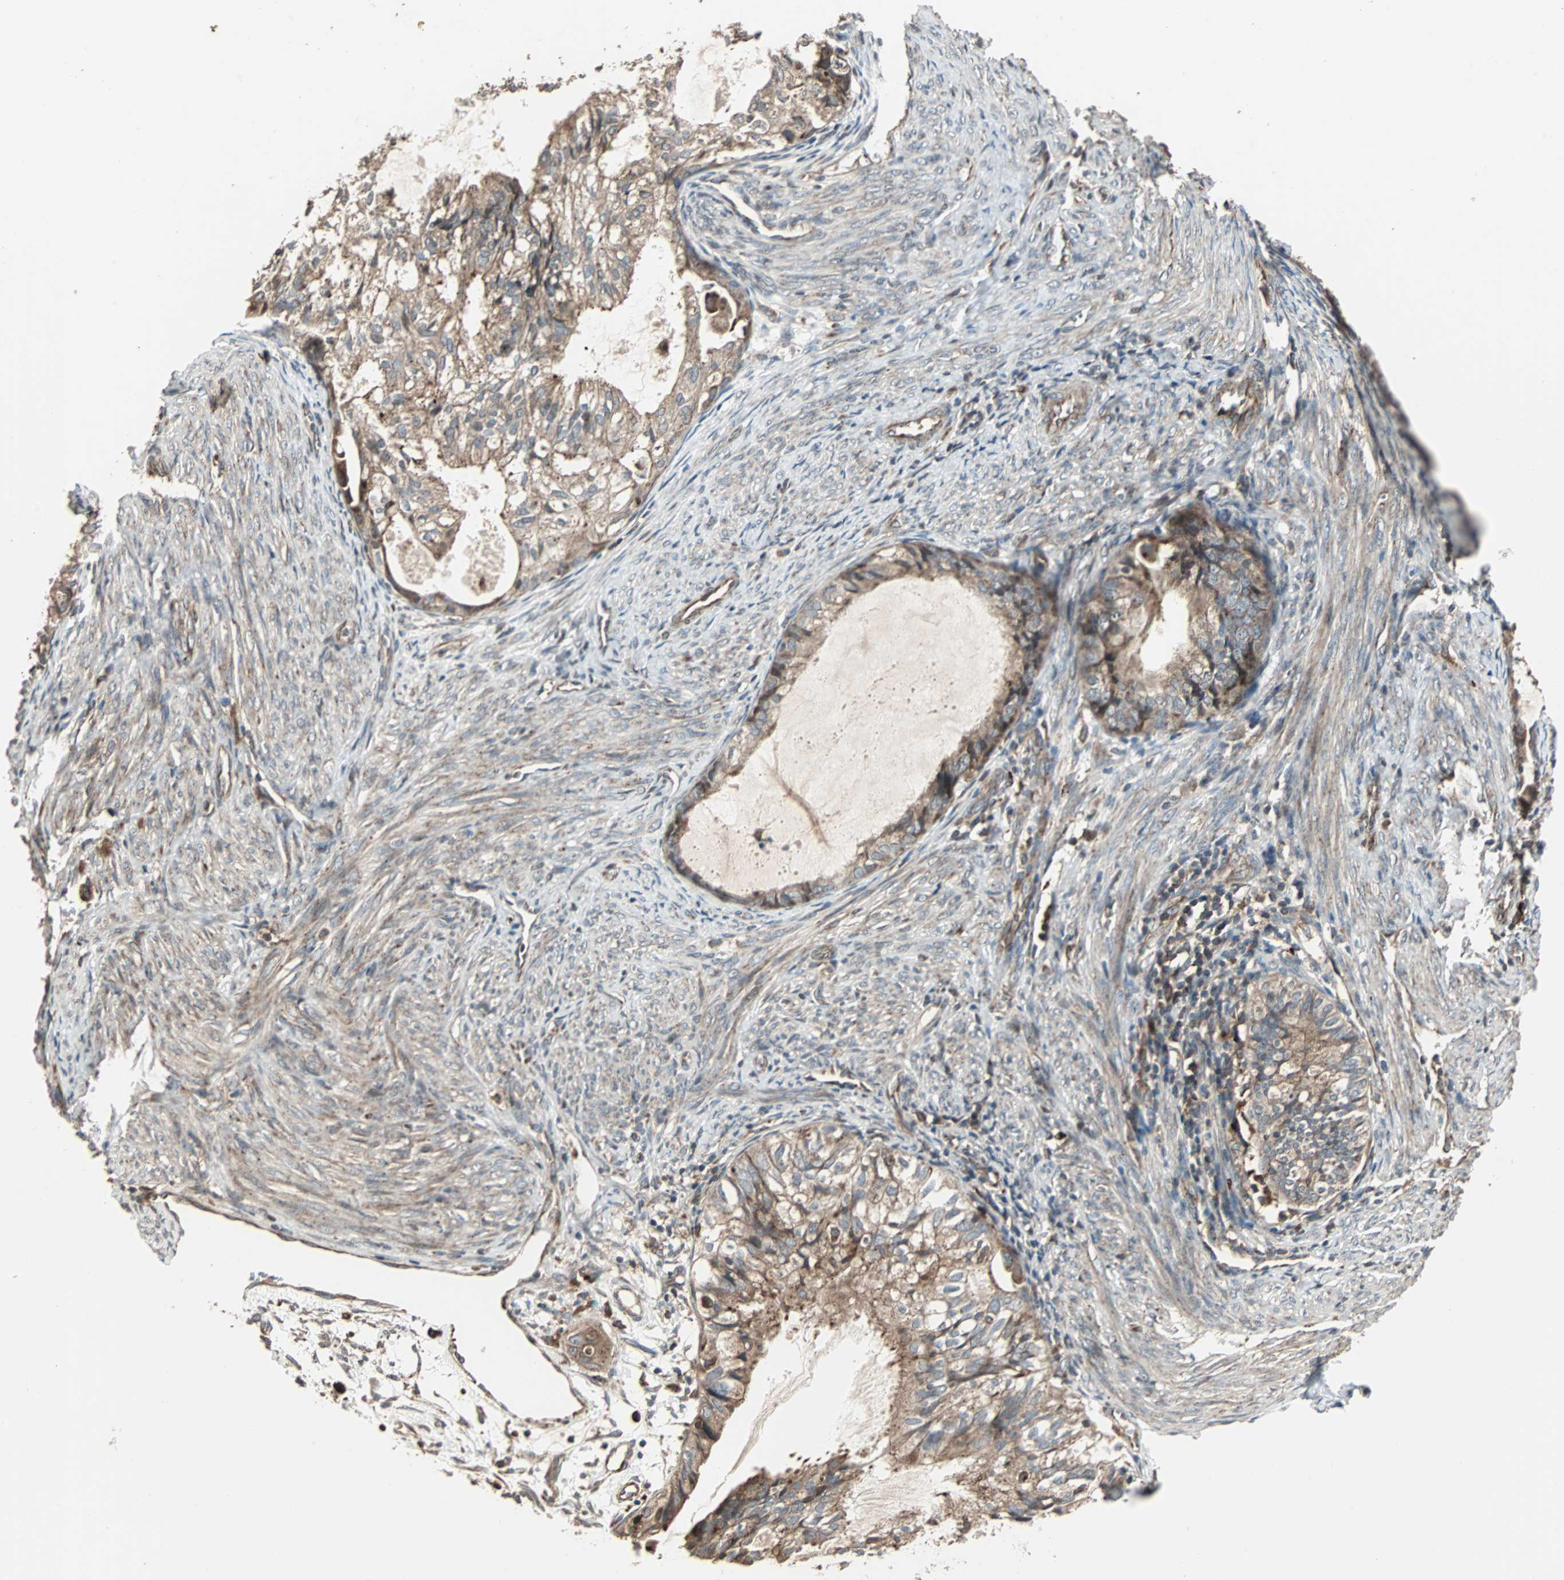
{"staining": {"intensity": "moderate", "quantity": ">75%", "location": "cytoplasmic/membranous"}, "tissue": "cervical cancer", "cell_type": "Tumor cells", "image_type": "cancer", "snomed": [{"axis": "morphology", "description": "Normal tissue, NOS"}, {"axis": "morphology", "description": "Adenocarcinoma, NOS"}, {"axis": "topography", "description": "Cervix"}, {"axis": "topography", "description": "Endometrium"}], "caption": "Protein analysis of adenocarcinoma (cervical) tissue displays moderate cytoplasmic/membranous expression in approximately >75% of tumor cells. (Brightfield microscopy of DAB IHC at high magnification).", "gene": "RAB7A", "patient": {"sex": "female", "age": 86}}